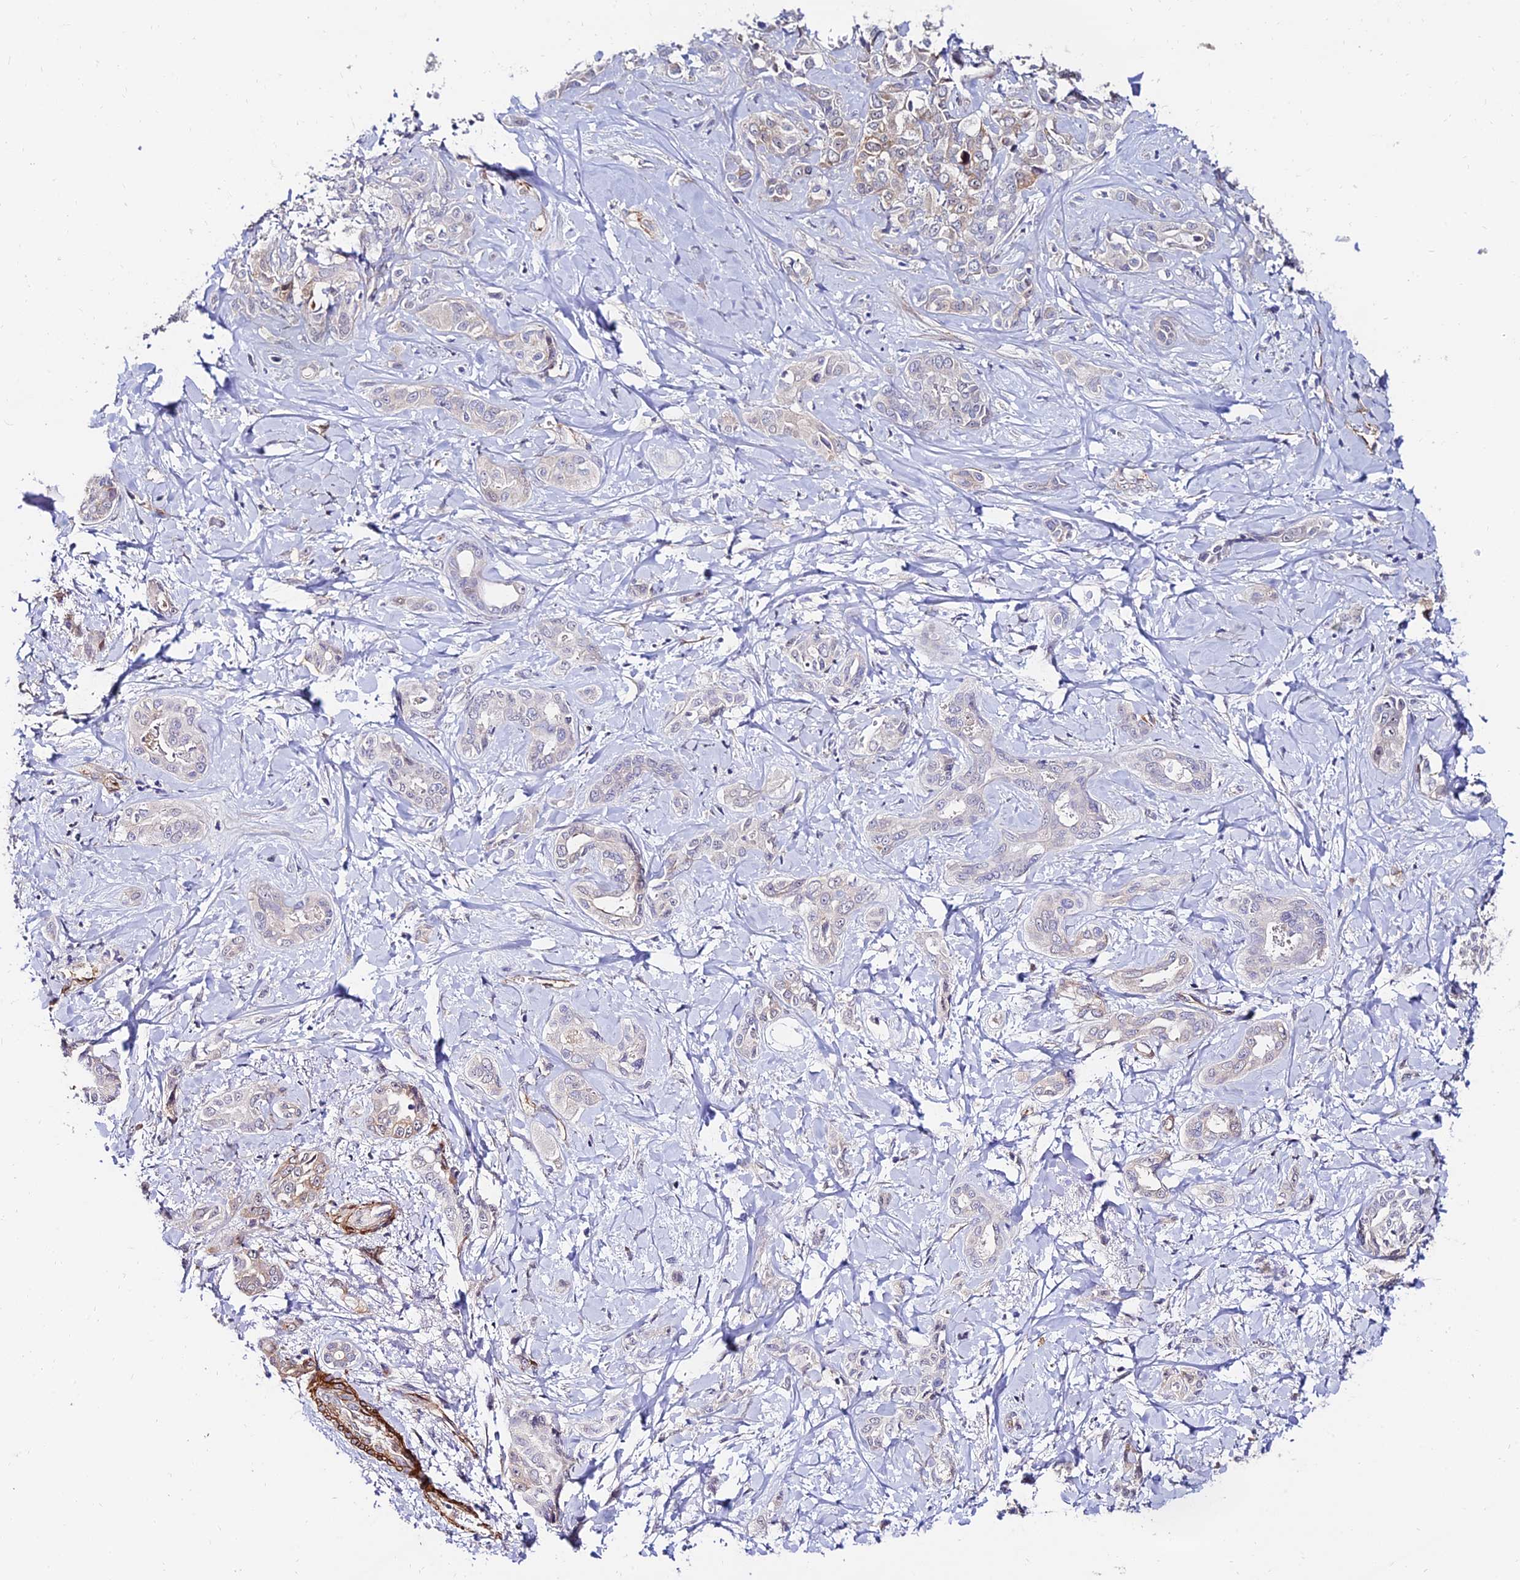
{"staining": {"intensity": "negative", "quantity": "none", "location": "none"}, "tissue": "liver cancer", "cell_type": "Tumor cells", "image_type": "cancer", "snomed": [{"axis": "morphology", "description": "Cholangiocarcinoma"}, {"axis": "topography", "description": "Liver"}], "caption": "Immunohistochemical staining of human liver cholangiocarcinoma displays no significant expression in tumor cells.", "gene": "ALDH3B2", "patient": {"sex": "female", "age": 77}}